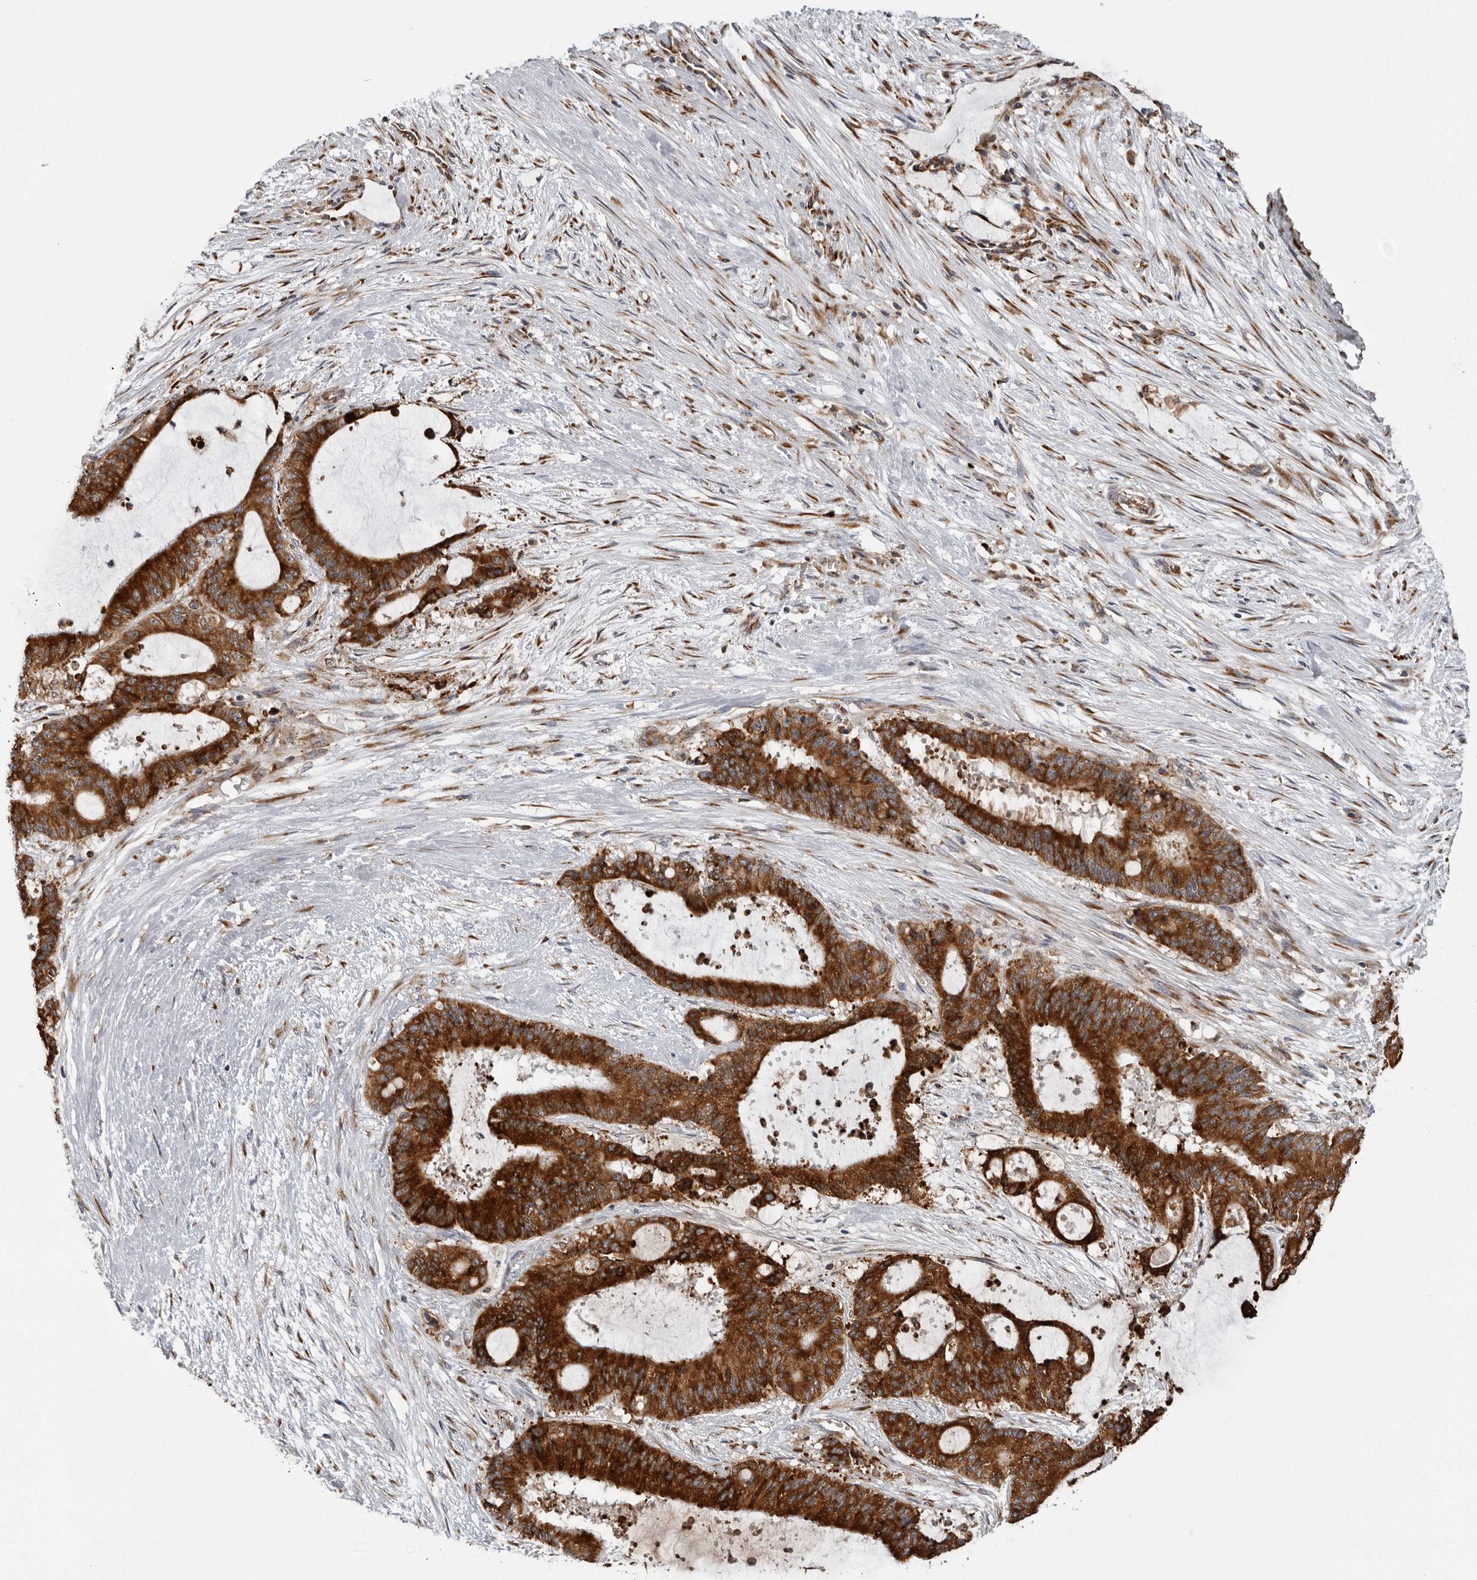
{"staining": {"intensity": "strong", "quantity": ">75%", "location": "cytoplasmic/membranous"}, "tissue": "liver cancer", "cell_type": "Tumor cells", "image_type": "cancer", "snomed": [{"axis": "morphology", "description": "Normal tissue, NOS"}, {"axis": "morphology", "description": "Cholangiocarcinoma"}, {"axis": "topography", "description": "Liver"}, {"axis": "topography", "description": "Peripheral nerve tissue"}], "caption": "This image displays liver cancer stained with immunohistochemistry (IHC) to label a protein in brown. The cytoplasmic/membranous of tumor cells show strong positivity for the protein. Nuclei are counter-stained blue.", "gene": "ALPK2", "patient": {"sex": "female", "age": 73}}